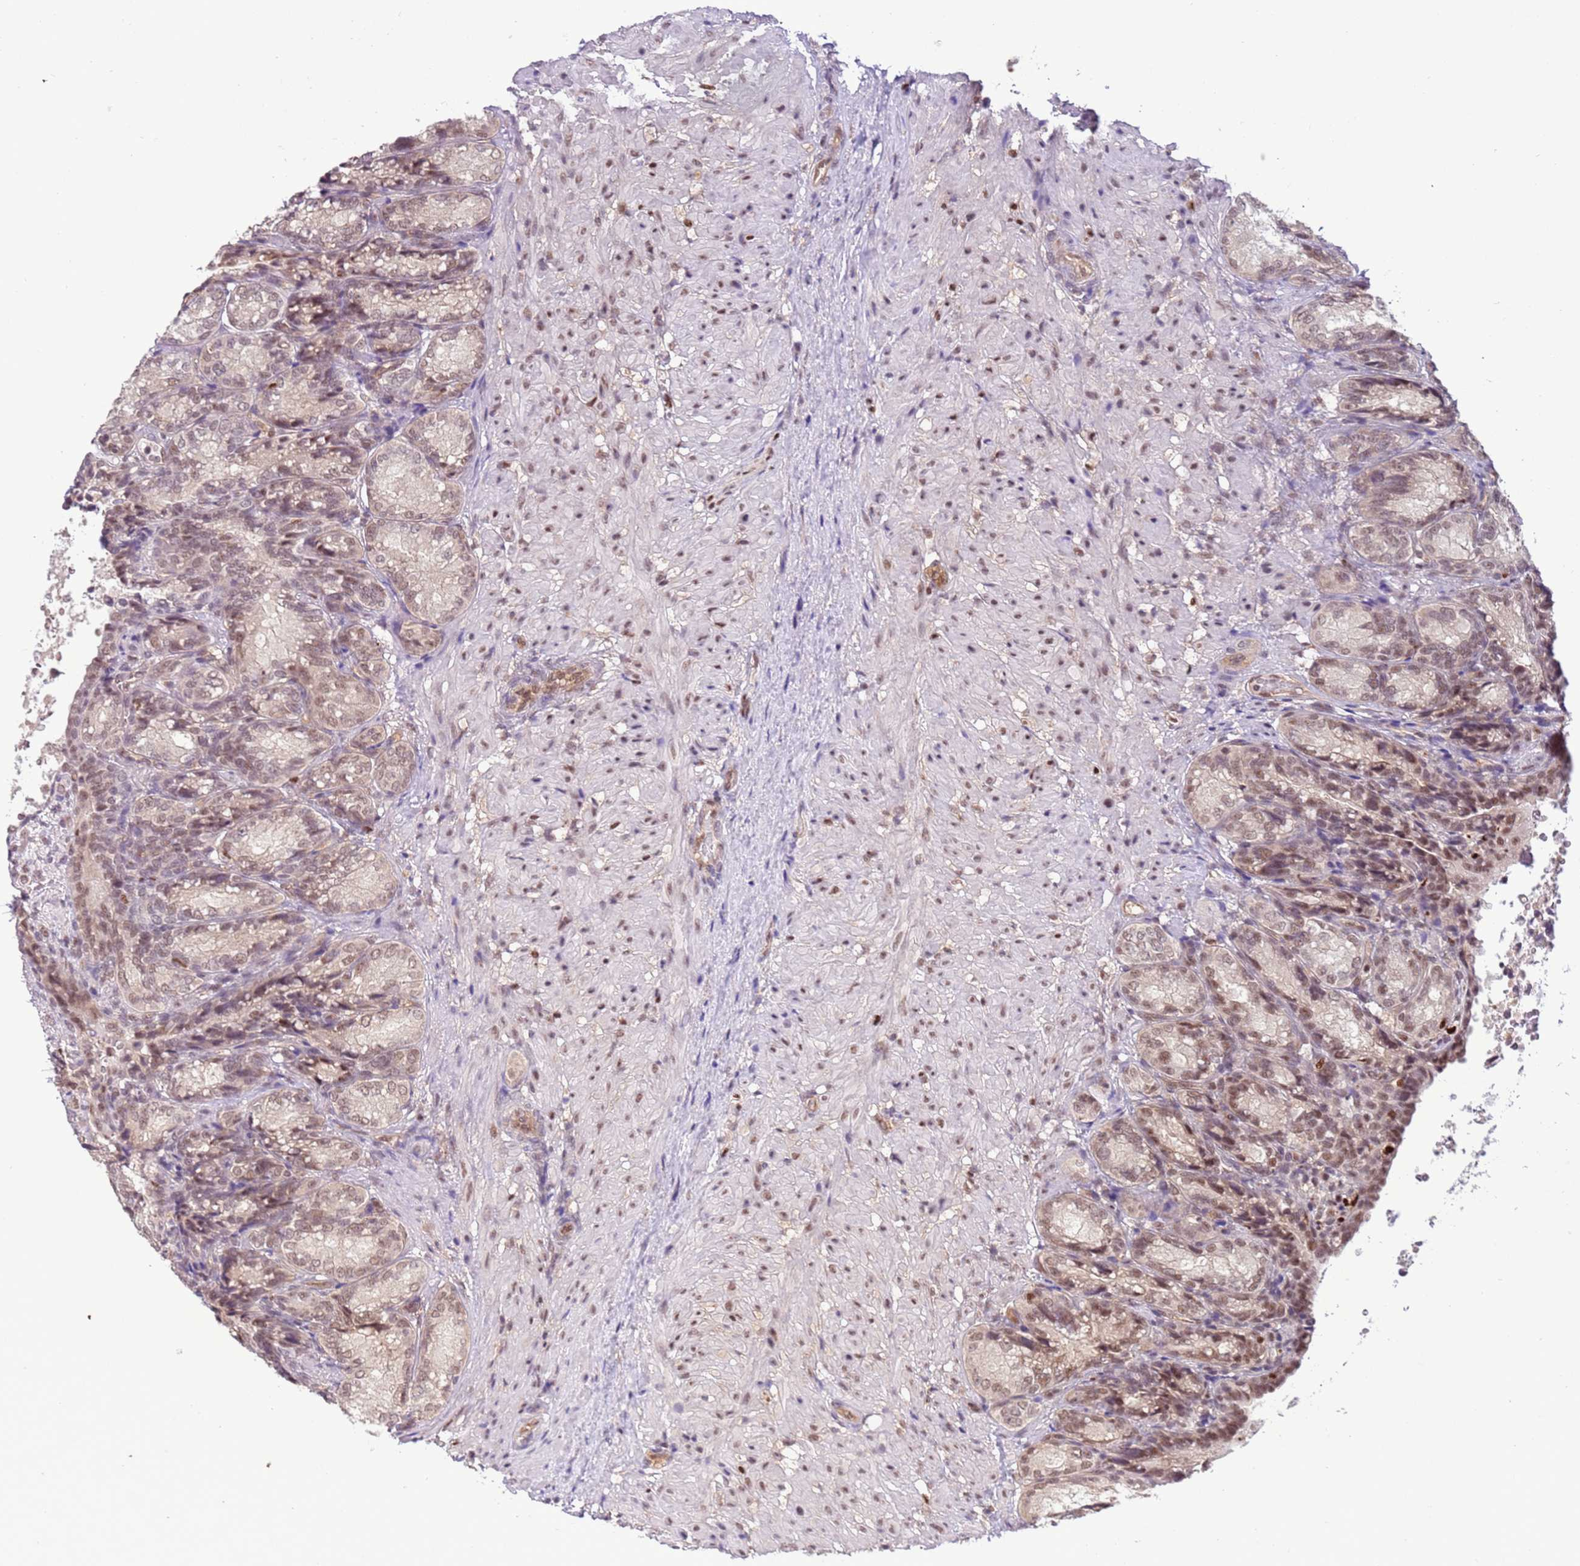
{"staining": {"intensity": "moderate", "quantity": ">75%", "location": "nuclear"}, "tissue": "seminal vesicle", "cell_type": "Glandular cells", "image_type": "normal", "snomed": [{"axis": "morphology", "description": "Normal tissue, NOS"}, {"axis": "topography", "description": "Seminal veicle"}], "caption": "Benign seminal vesicle was stained to show a protein in brown. There is medium levels of moderate nuclear expression in approximately >75% of glandular cells. Immunohistochemistry (ihc) stains the protein in brown and the nuclei are stained blue.", "gene": "PRPF6", "patient": {"sex": "male", "age": 58}}